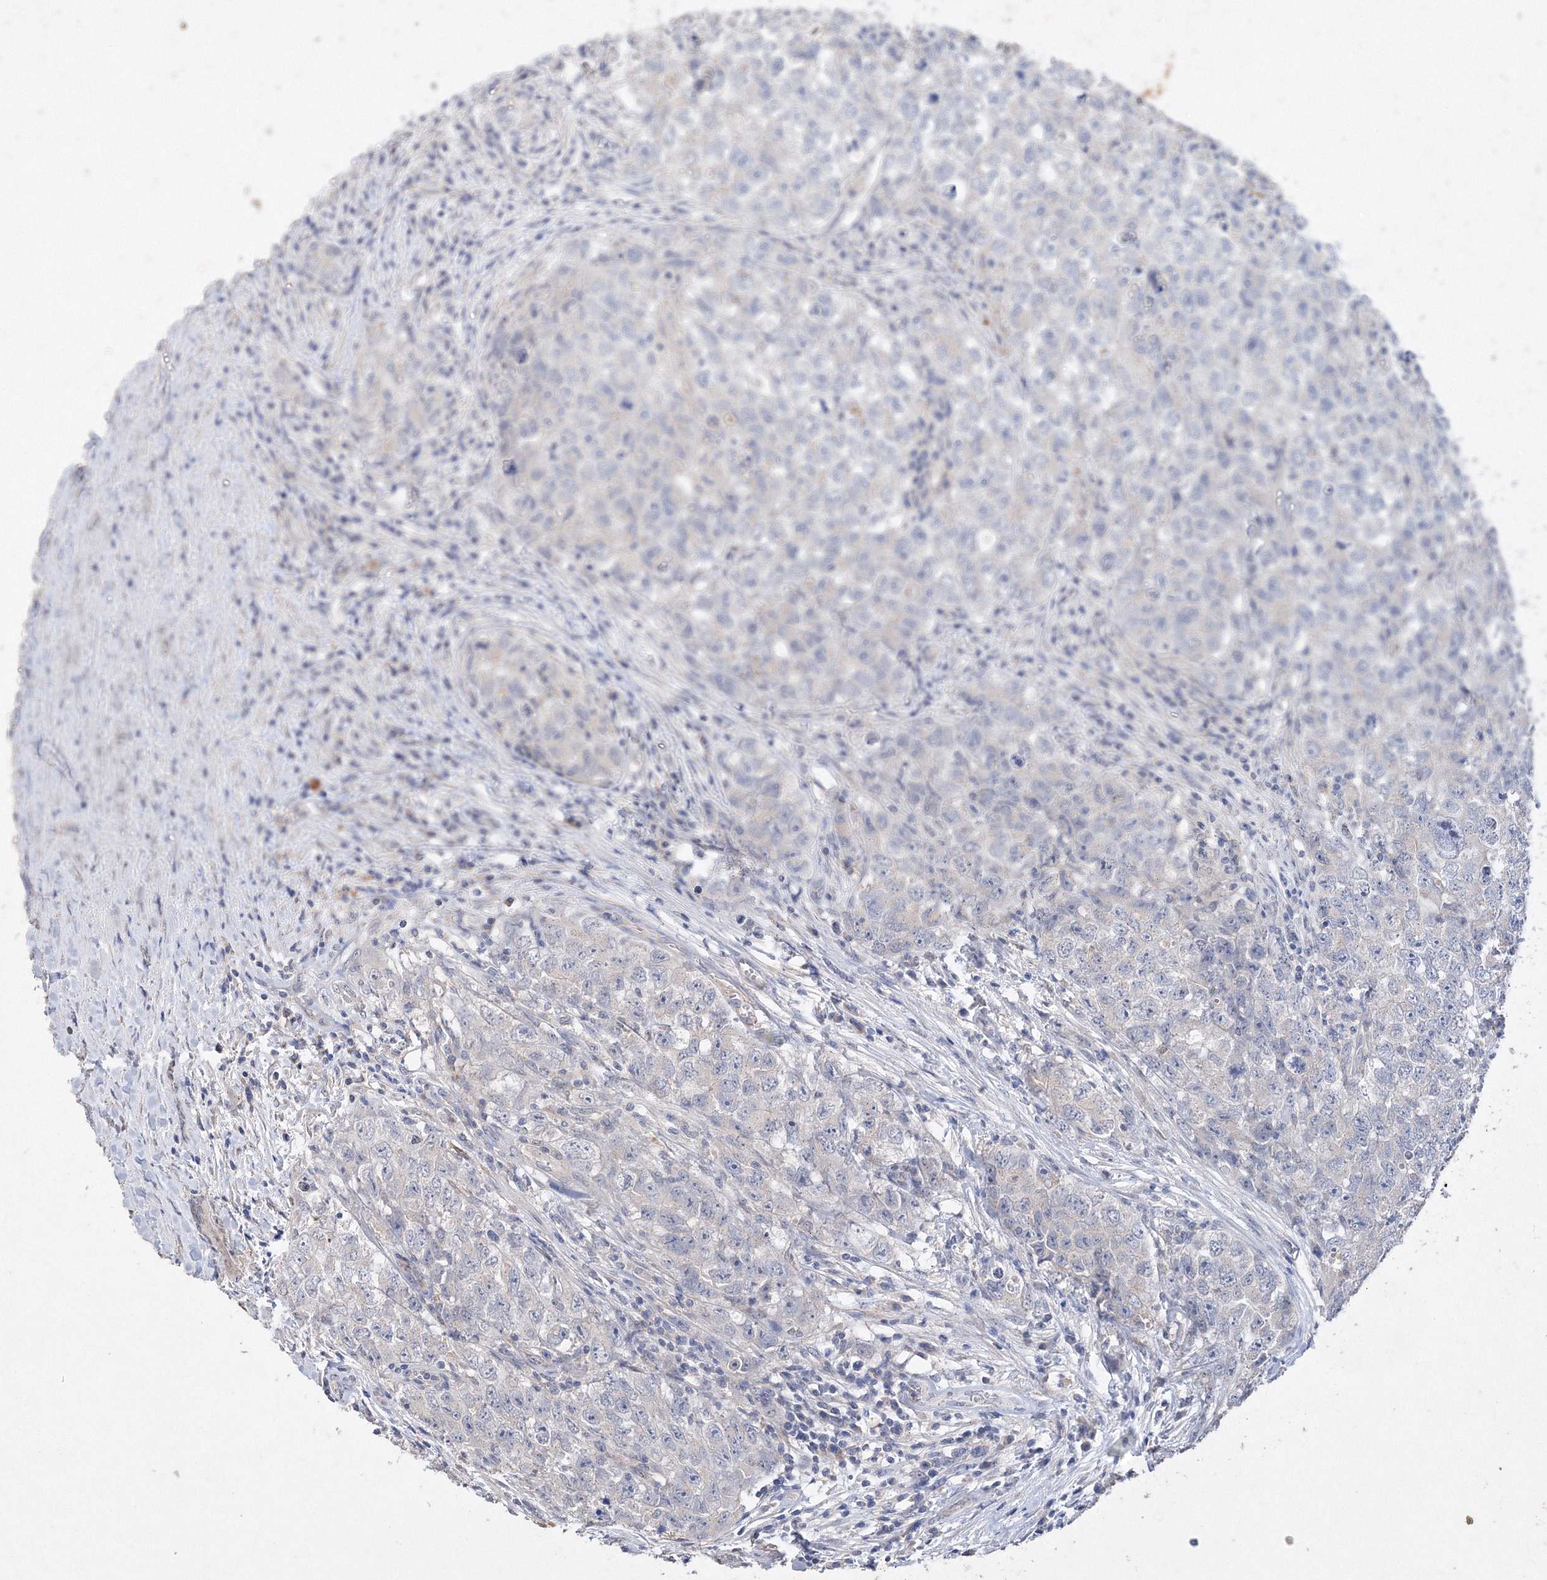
{"staining": {"intensity": "negative", "quantity": "none", "location": "none"}, "tissue": "testis cancer", "cell_type": "Tumor cells", "image_type": "cancer", "snomed": [{"axis": "morphology", "description": "Seminoma, NOS"}, {"axis": "morphology", "description": "Carcinoma, Embryonal, NOS"}, {"axis": "topography", "description": "Testis"}], "caption": "IHC of testis embryonal carcinoma shows no positivity in tumor cells. (DAB (3,3'-diaminobenzidine) immunohistochemistry visualized using brightfield microscopy, high magnification).", "gene": "GLS", "patient": {"sex": "male", "age": 43}}